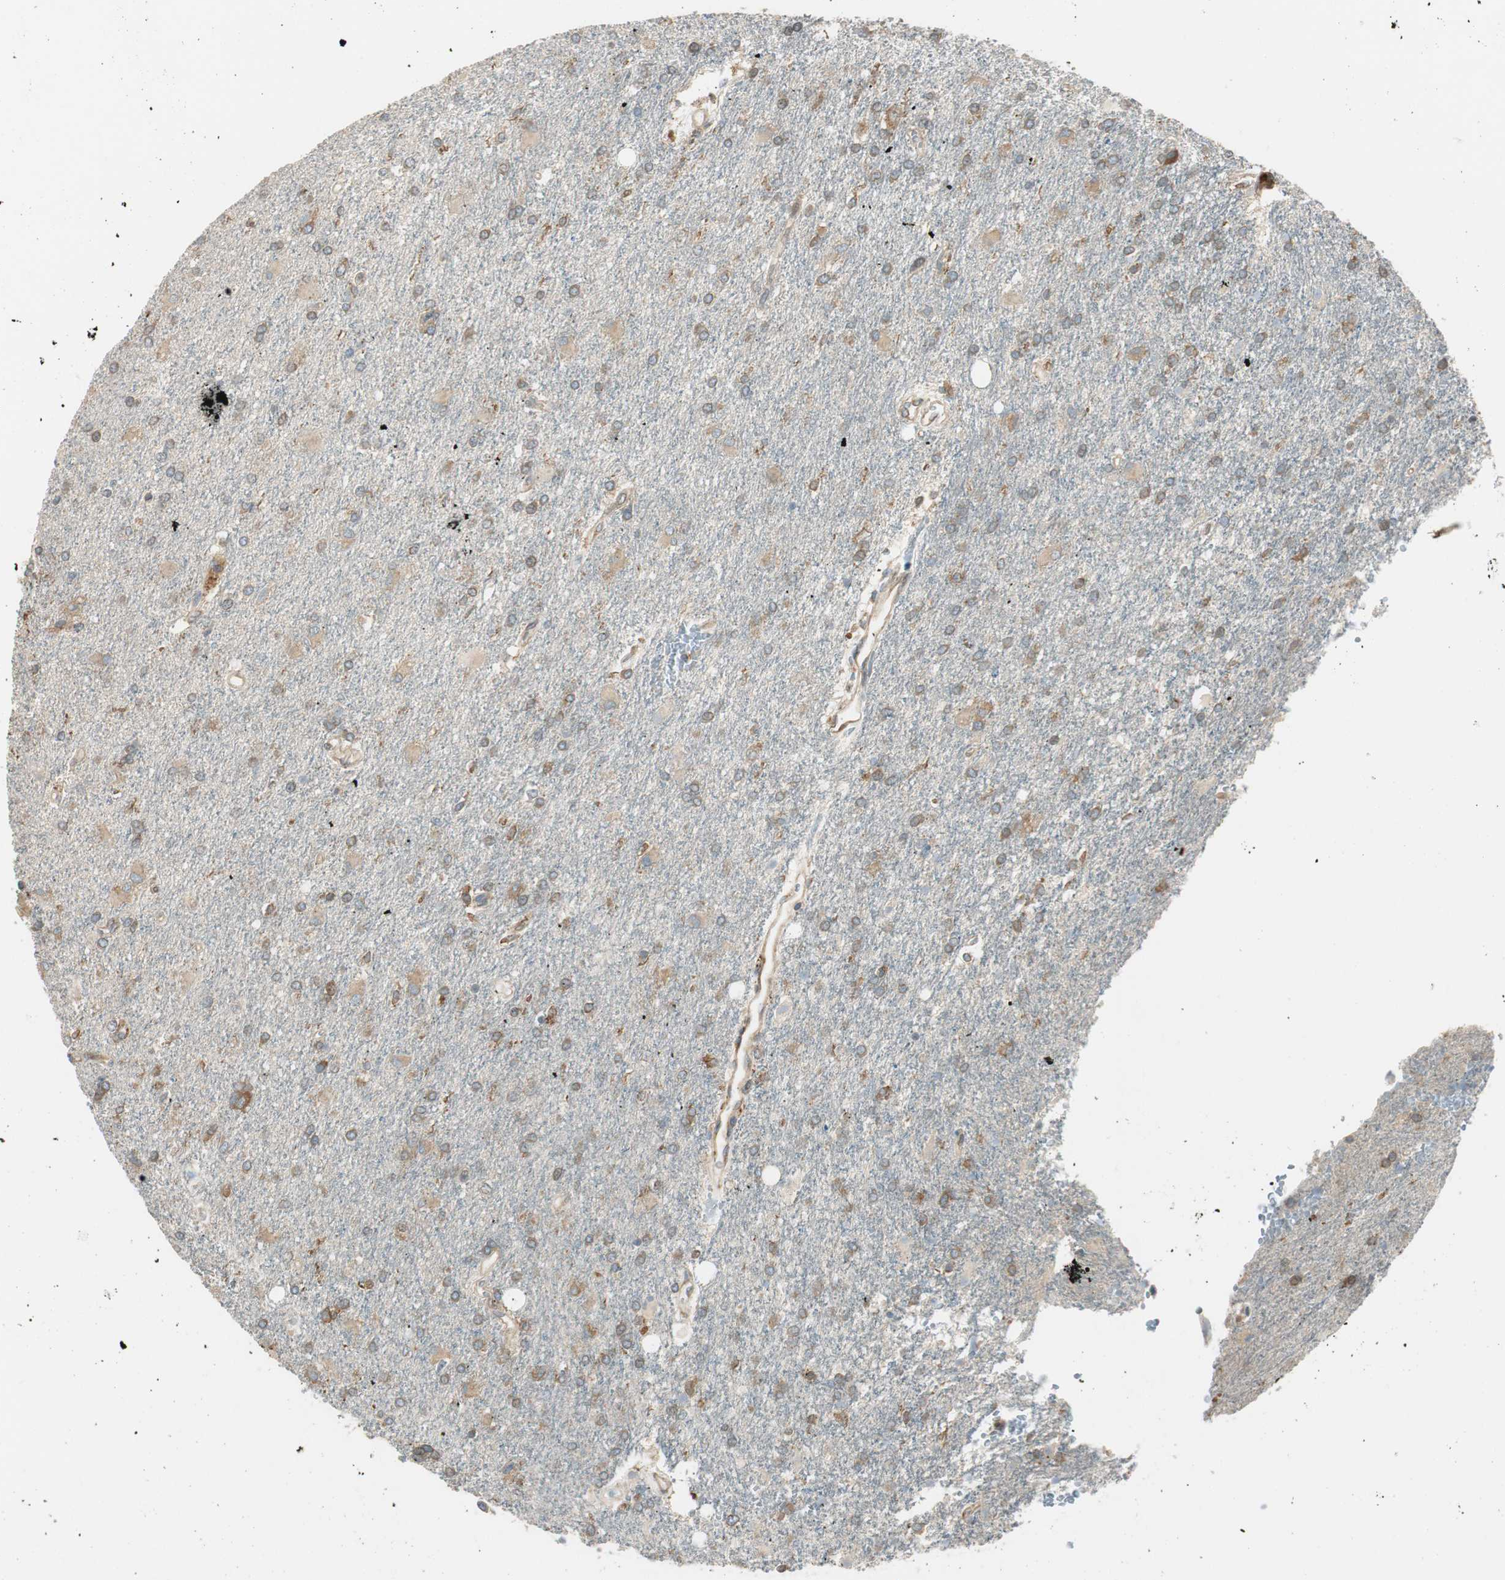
{"staining": {"intensity": "moderate", "quantity": ">75%", "location": "cytoplasmic/membranous"}, "tissue": "glioma", "cell_type": "Tumor cells", "image_type": "cancer", "snomed": [{"axis": "morphology", "description": "Glioma, malignant, High grade"}, {"axis": "topography", "description": "Brain"}], "caption": "Tumor cells demonstrate medium levels of moderate cytoplasmic/membranous expression in approximately >75% of cells in glioma.", "gene": "PI4K2B", "patient": {"sex": "male", "age": 71}}